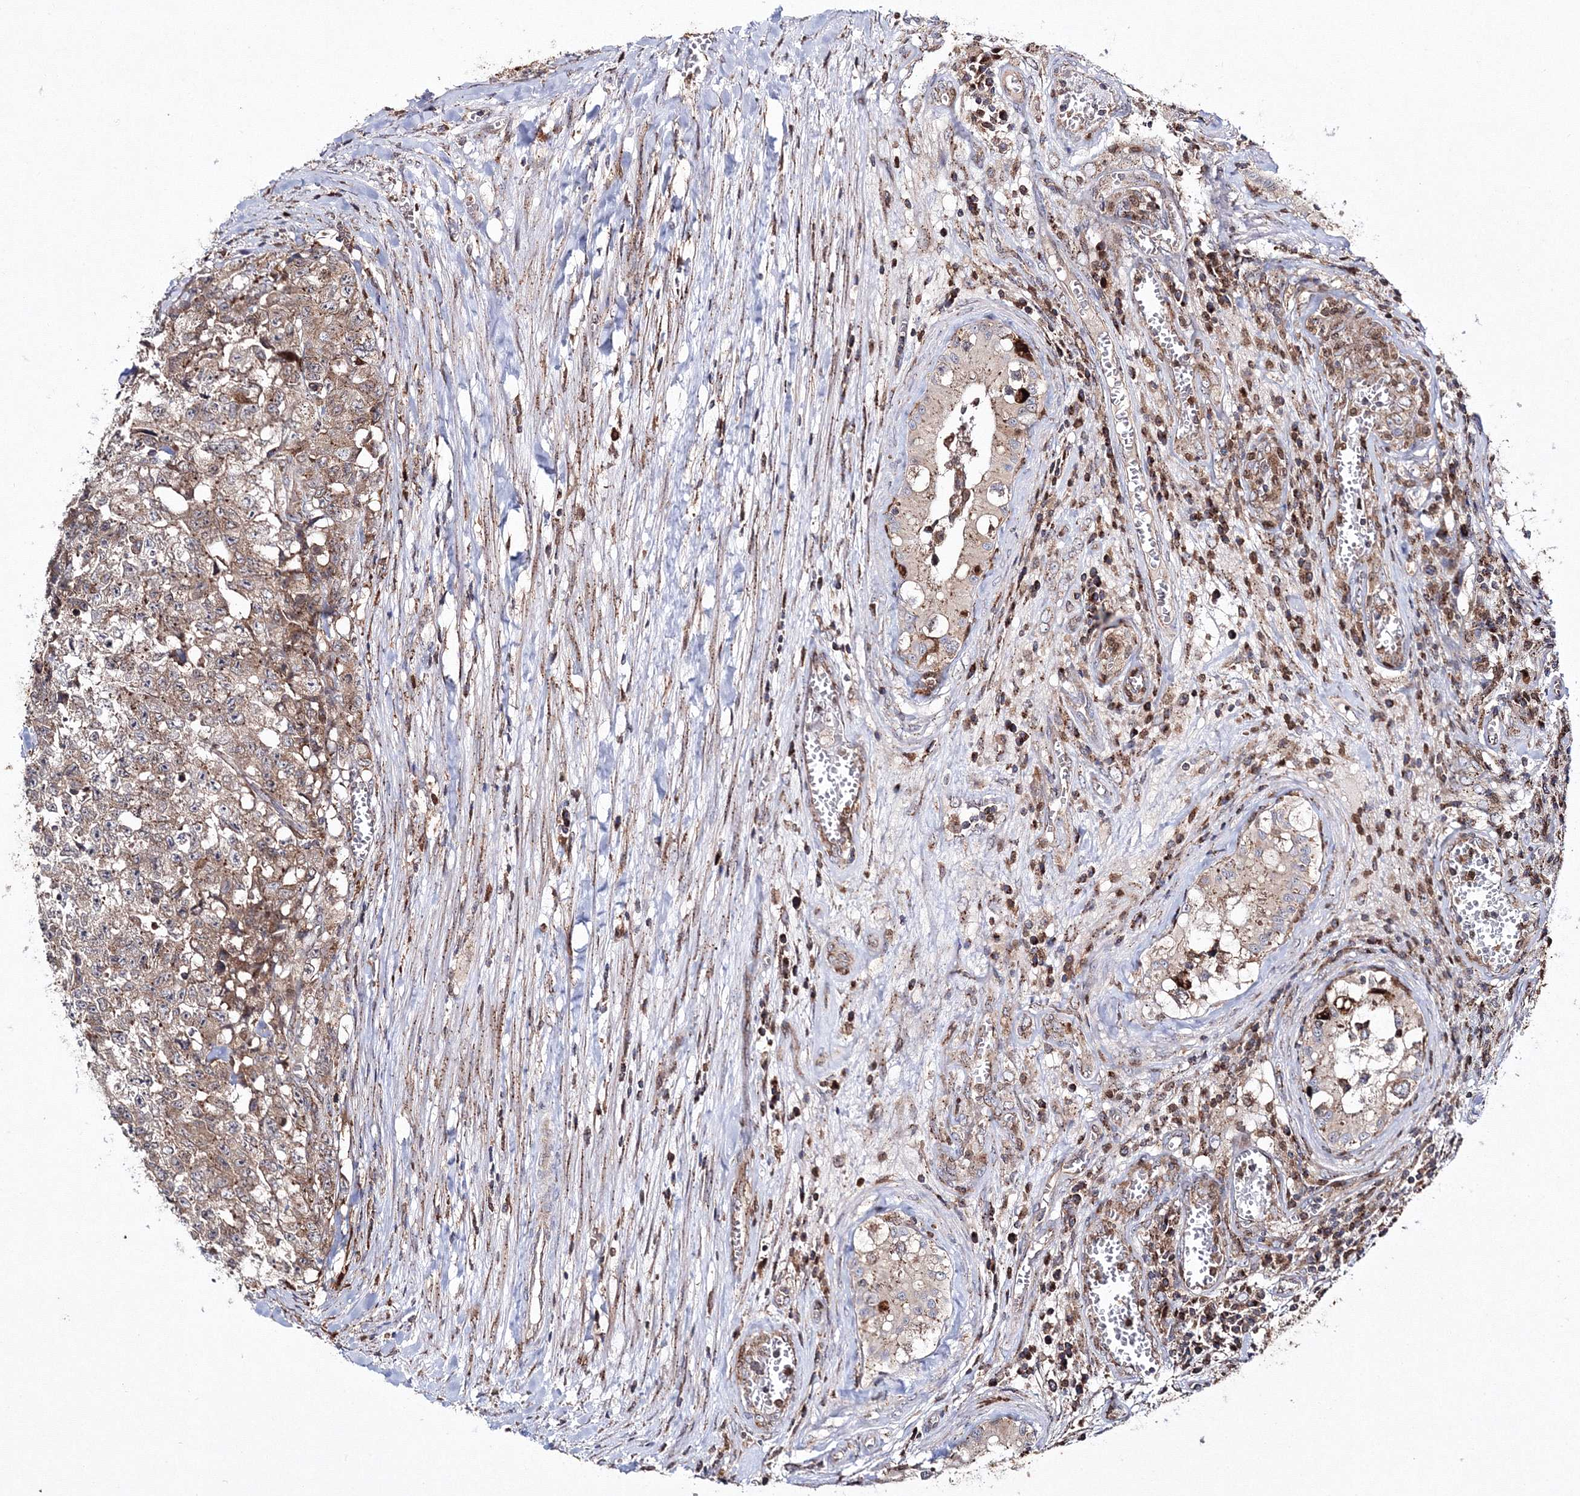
{"staining": {"intensity": "weak", "quantity": "25%-75%", "location": "cytoplasmic/membranous"}, "tissue": "testis cancer", "cell_type": "Tumor cells", "image_type": "cancer", "snomed": [{"axis": "morphology", "description": "Carcinoma, Embryonal, NOS"}, {"axis": "topography", "description": "Testis"}], "caption": "Weak cytoplasmic/membranous staining is seen in about 25%-75% of tumor cells in testis embryonal carcinoma.", "gene": "ARCN1", "patient": {"sex": "male", "age": 28}}